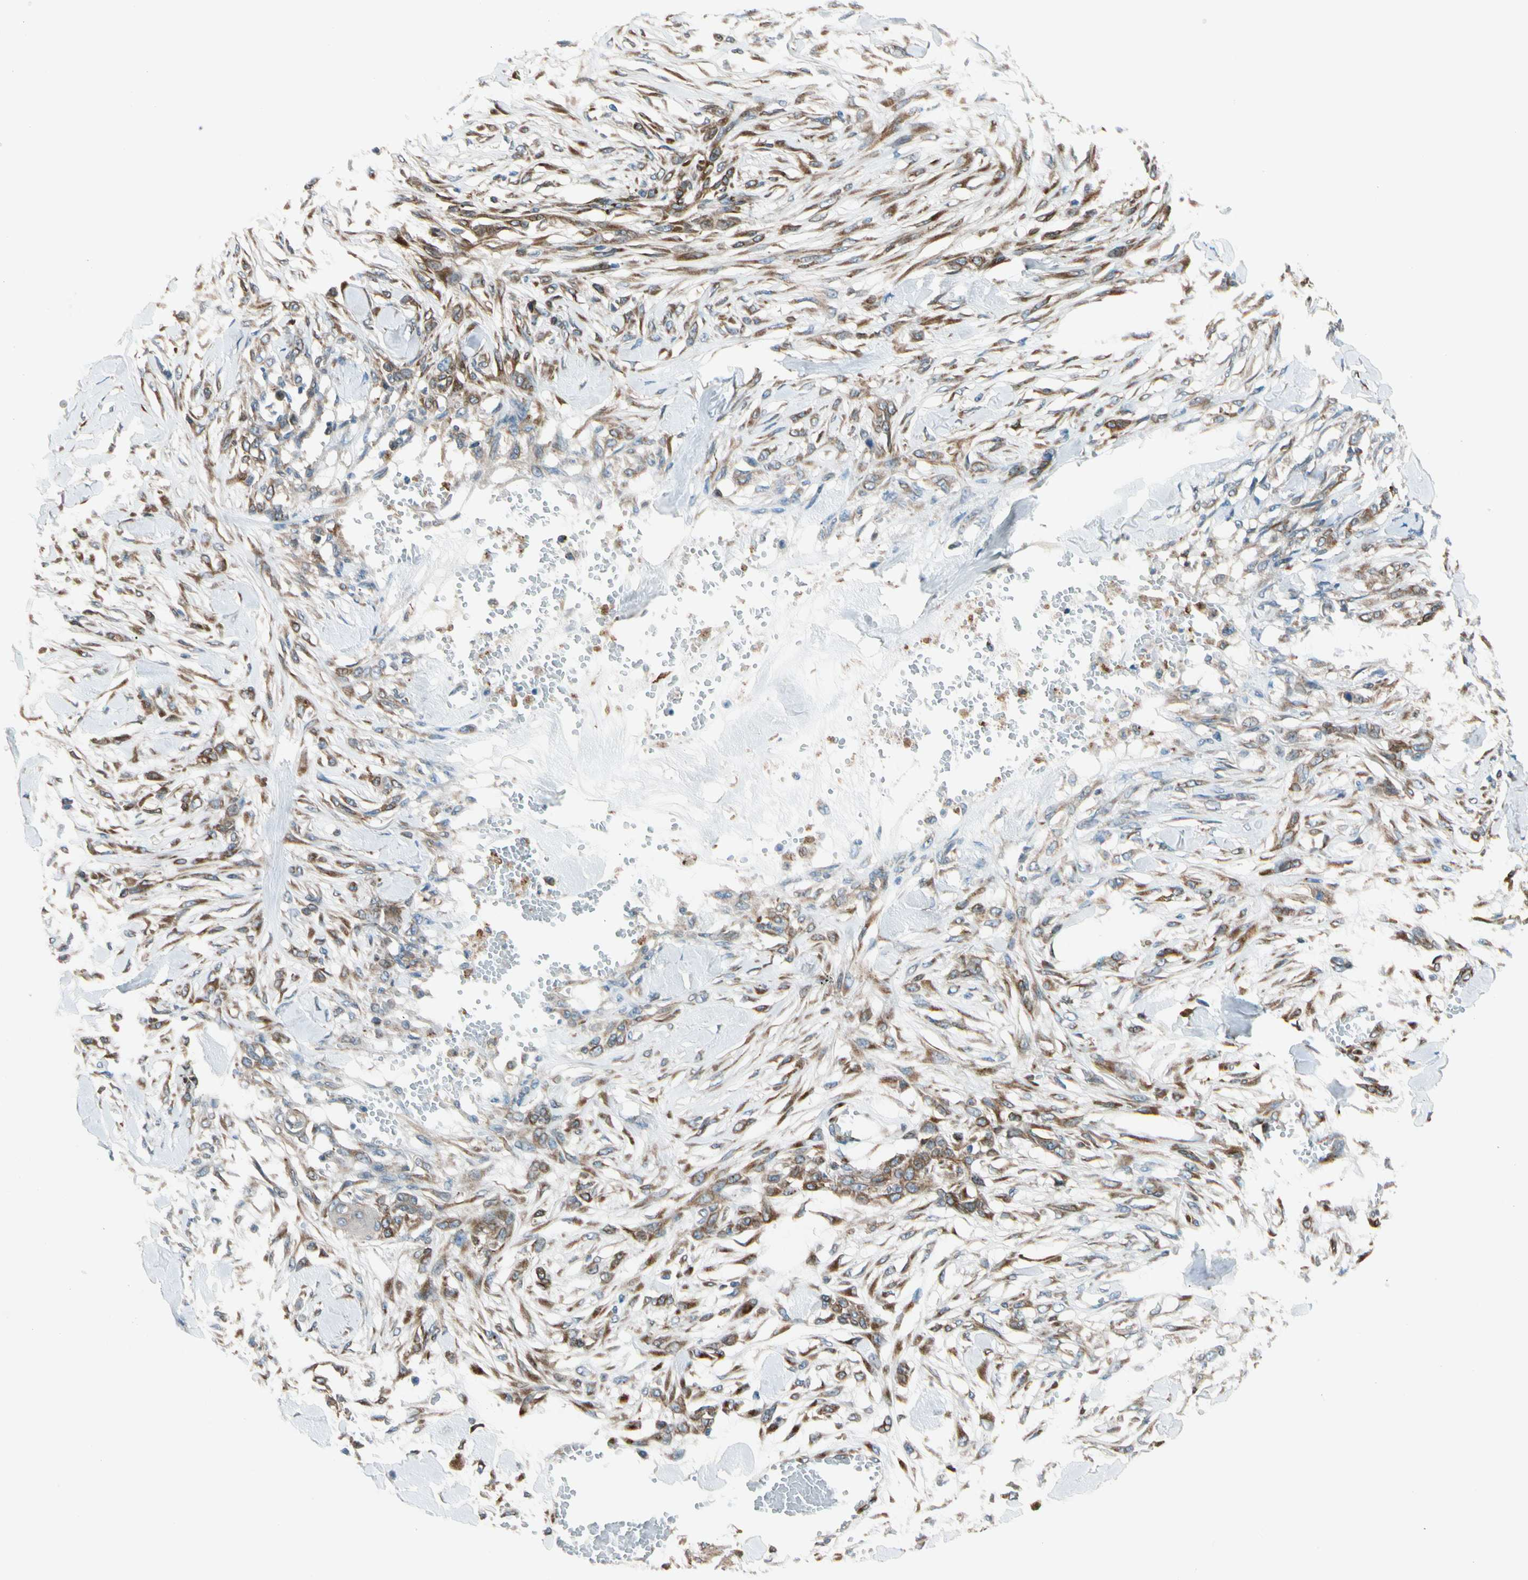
{"staining": {"intensity": "moderate", "quantity": ">75%", "location": "cytoplasmic/membranous"}, "tissue": "skin cancer", "cell_type": "Tumor cells", "image_type": "cancer", "snomed": [{"axis": "morphology", "description": "Normal tissue, NOS"}, {"axis": "morphology", "description": "Squamous cell carcinoma, NOS"}, {"axis": "topography", "description": "Skin"}], "caption": "Immunohistochemical staining of skin cancer (squamous cell carcinoma) exhibits medium levels of moderate cytoplasmic/membranous protein positivity in approximately >75% of tumor cells. The staining was performed using DAB (3,3'-diaminobenzidine) to visualize the protein expression in brown, while the nuclei were stained in blue with hematoxylin (Magnification: 20x).", "gene": "NUCB1", "patient": {"sex": "female", "age": 59}}